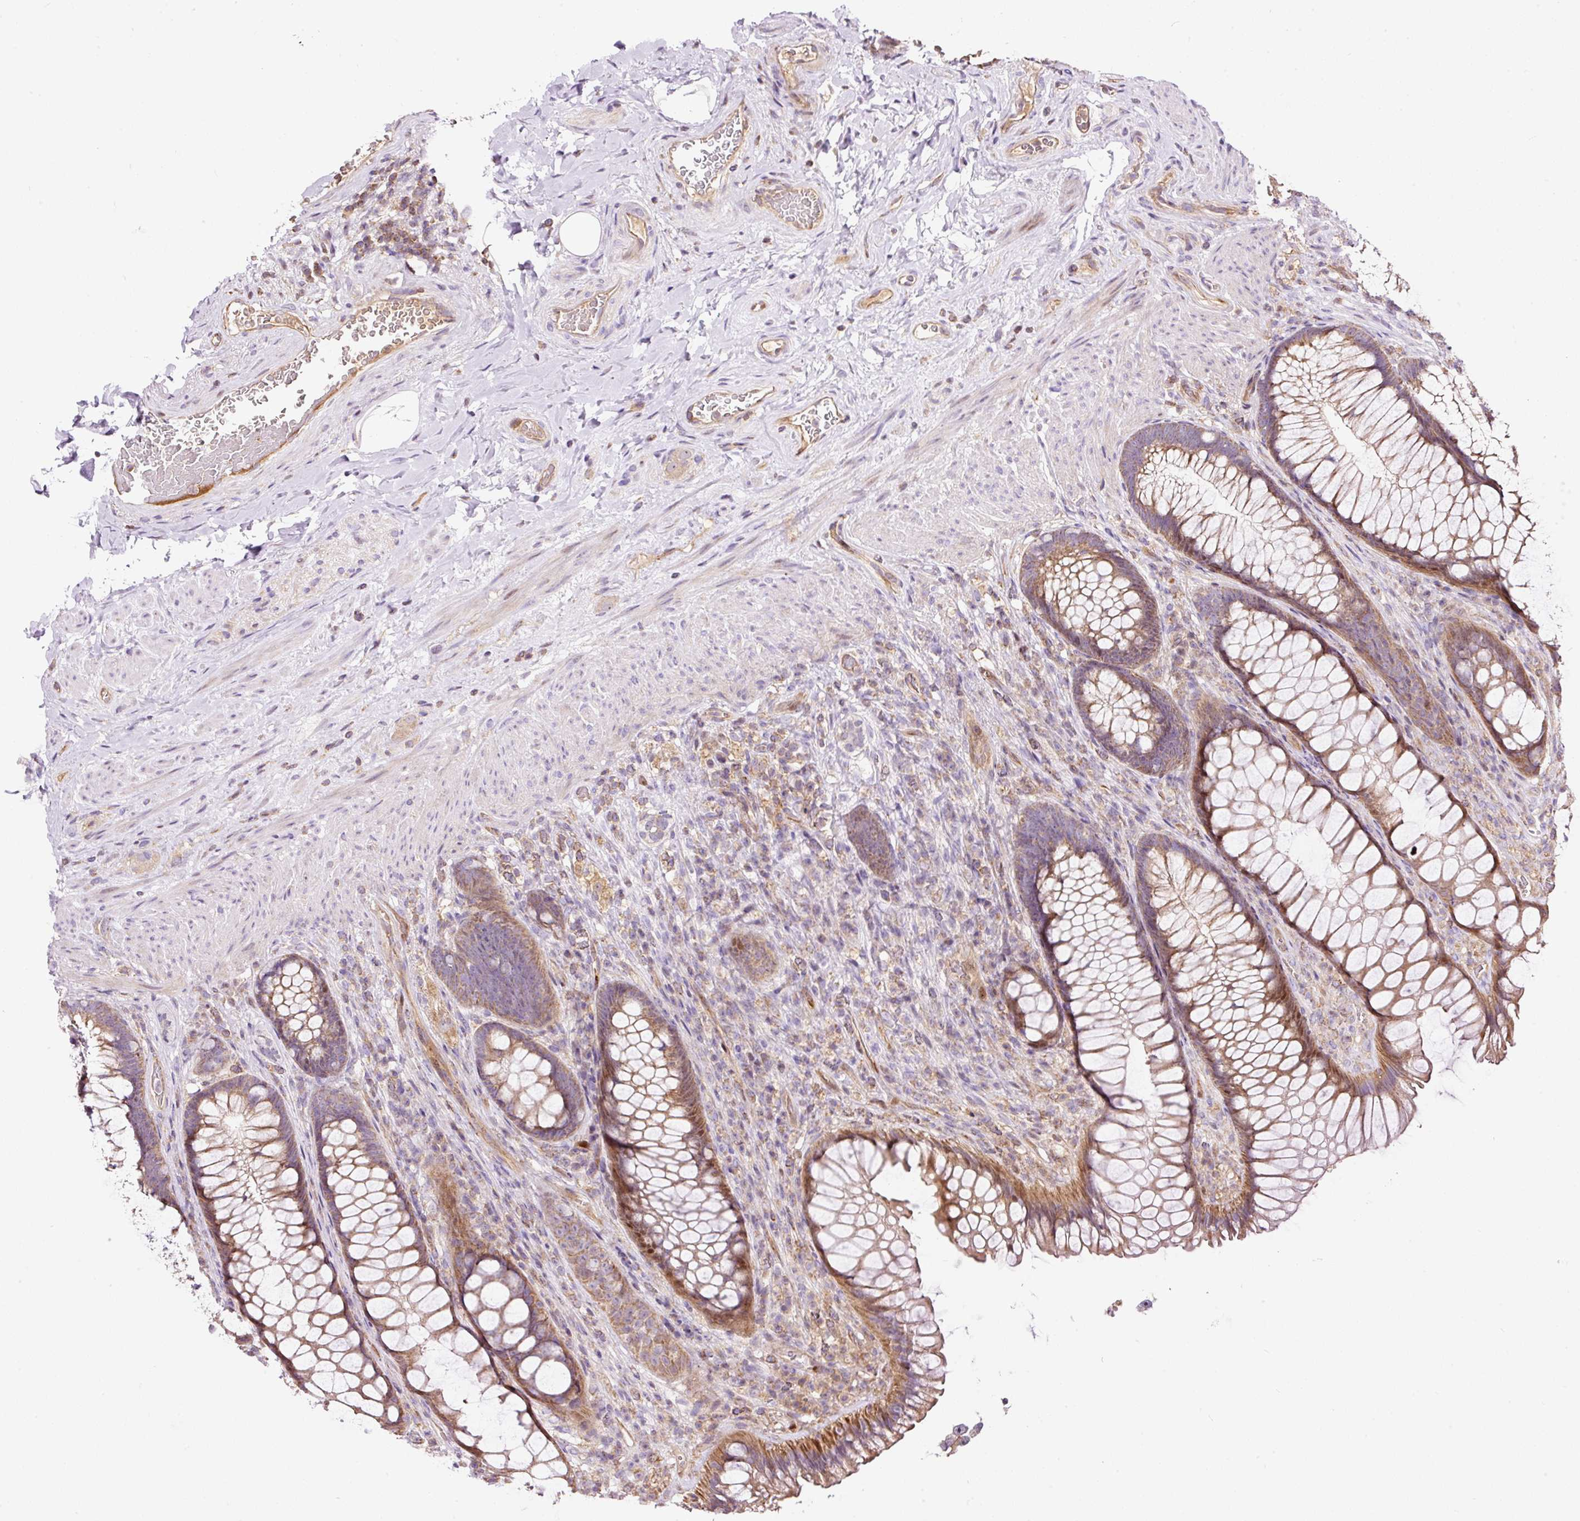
{"staining": {"intensity": "moderate", "quantity": ">75%", "location": "cytoplasmic/membranous"}, "tissue": "rectum", "cell_type": "Glandular cells", "image_type": "normal", "snomed": [{"axis": "morphology", "description": "Normal tissue, NOS"}, {"axis": "topography", "description": "Rectum"}], "caption": "Immunohistochemical staining of normal rectum reveals moderate cytoplasmic/membranous protein staining in approximately >75% of glandular cells. The protein is stained brown, and the nuclei are stained in blue (DAB (3,3'-diaminobenzidine) IHC with brightfield microscopy, high magnification).", "gene": "BOLA3", "patient": {"sex": "male", "age": 53}}